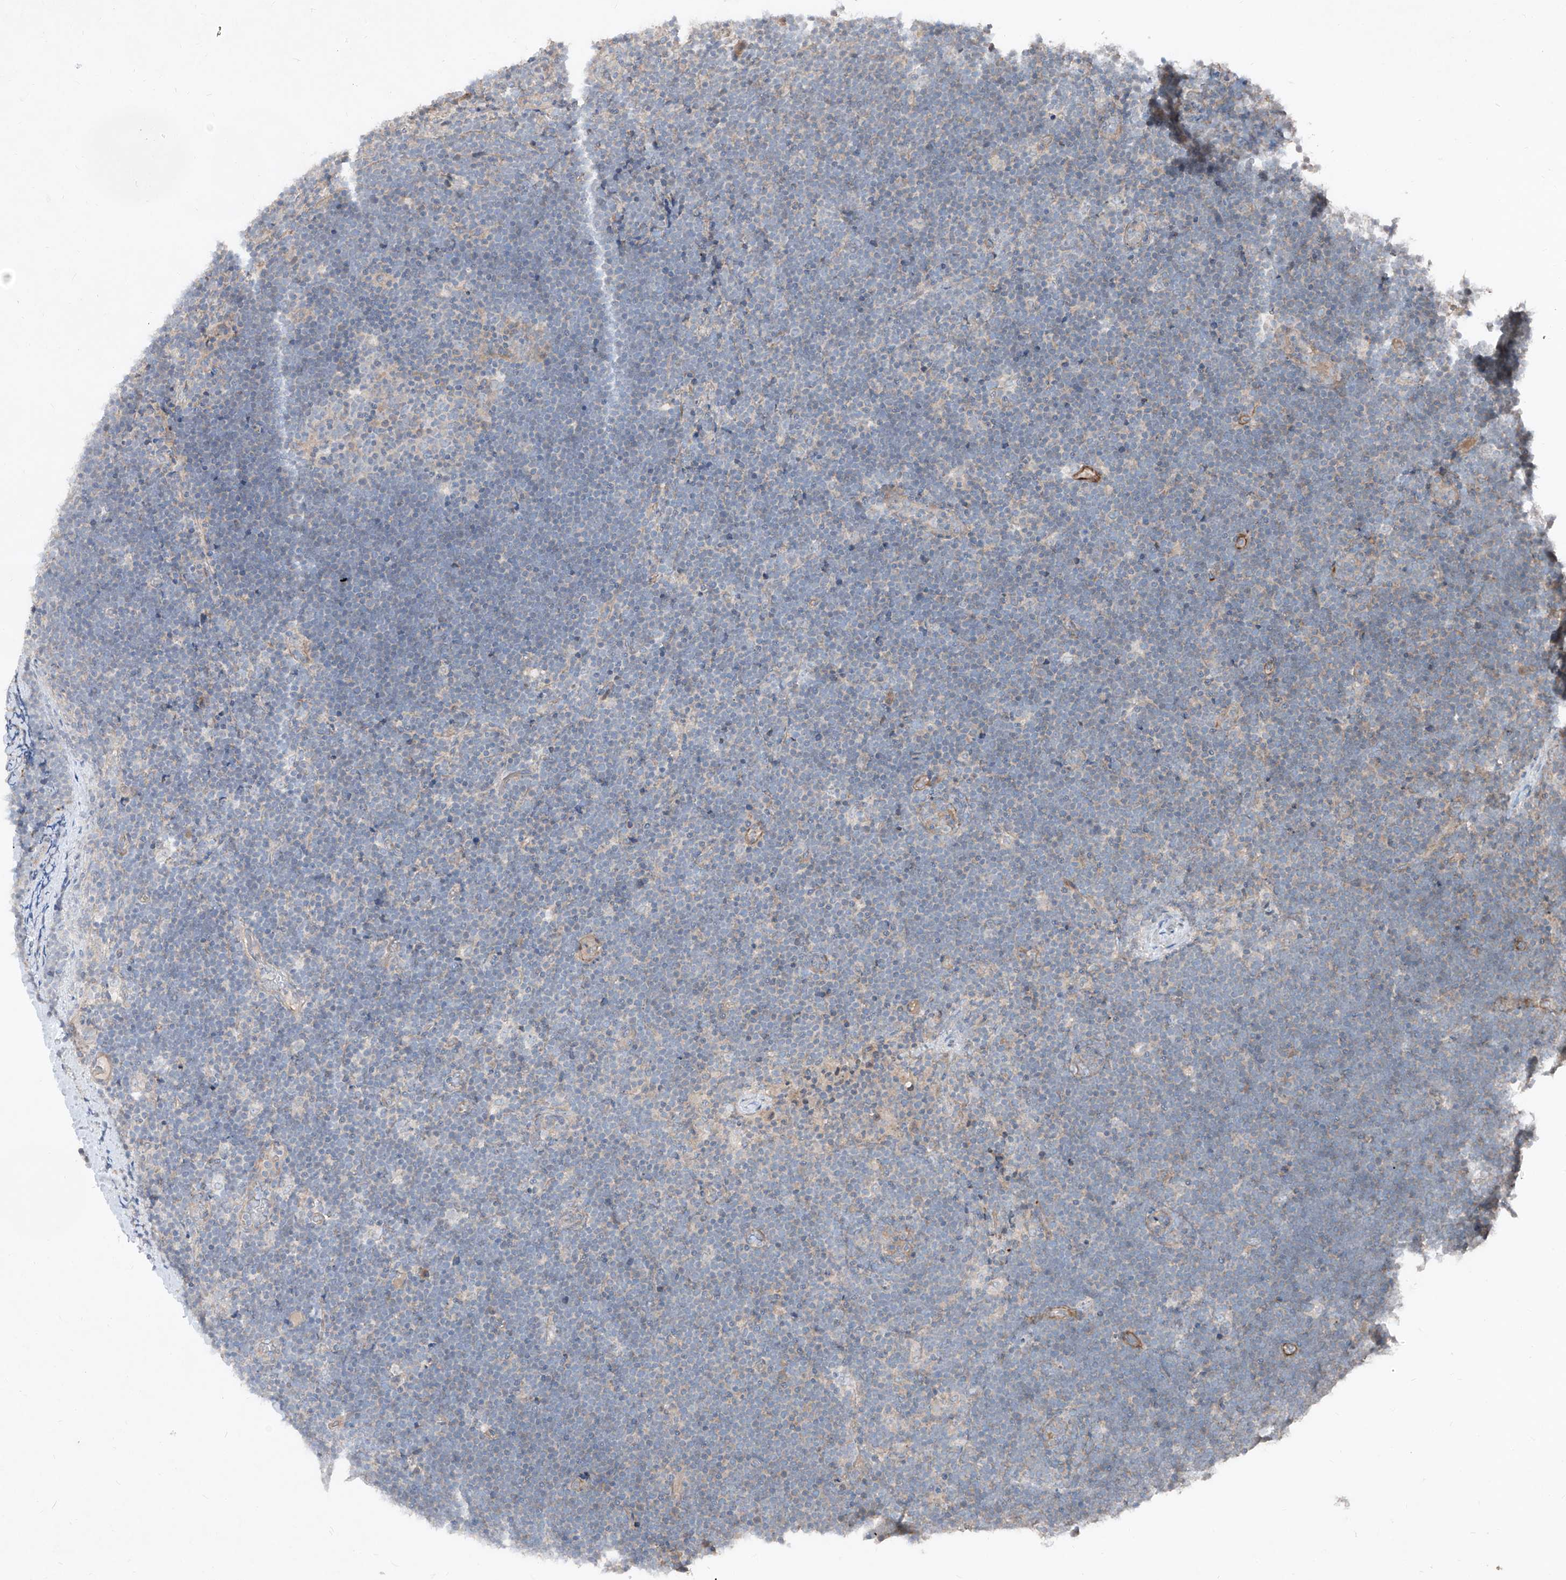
{"staining": {"intensity": "negative", "quantity": "none", "location": "none"}, "tissue": "lymphoma", "cell_type": "Tumor cells", "image_type": "cancer", "snomed": [{"axis": "morphology", "description": "Malignant lymphoma, non-Hodgkin's type, High grade"}, {"axis": "topography", "description": "Lymph node"}], "caption": "Protein analysis of malignant lymphoma, non-Hodgkin's type (high-grade) displays no significant positivity in tumor cells.", "gene": "UFD1", "patient": {"sex": "male", "age": 13}}